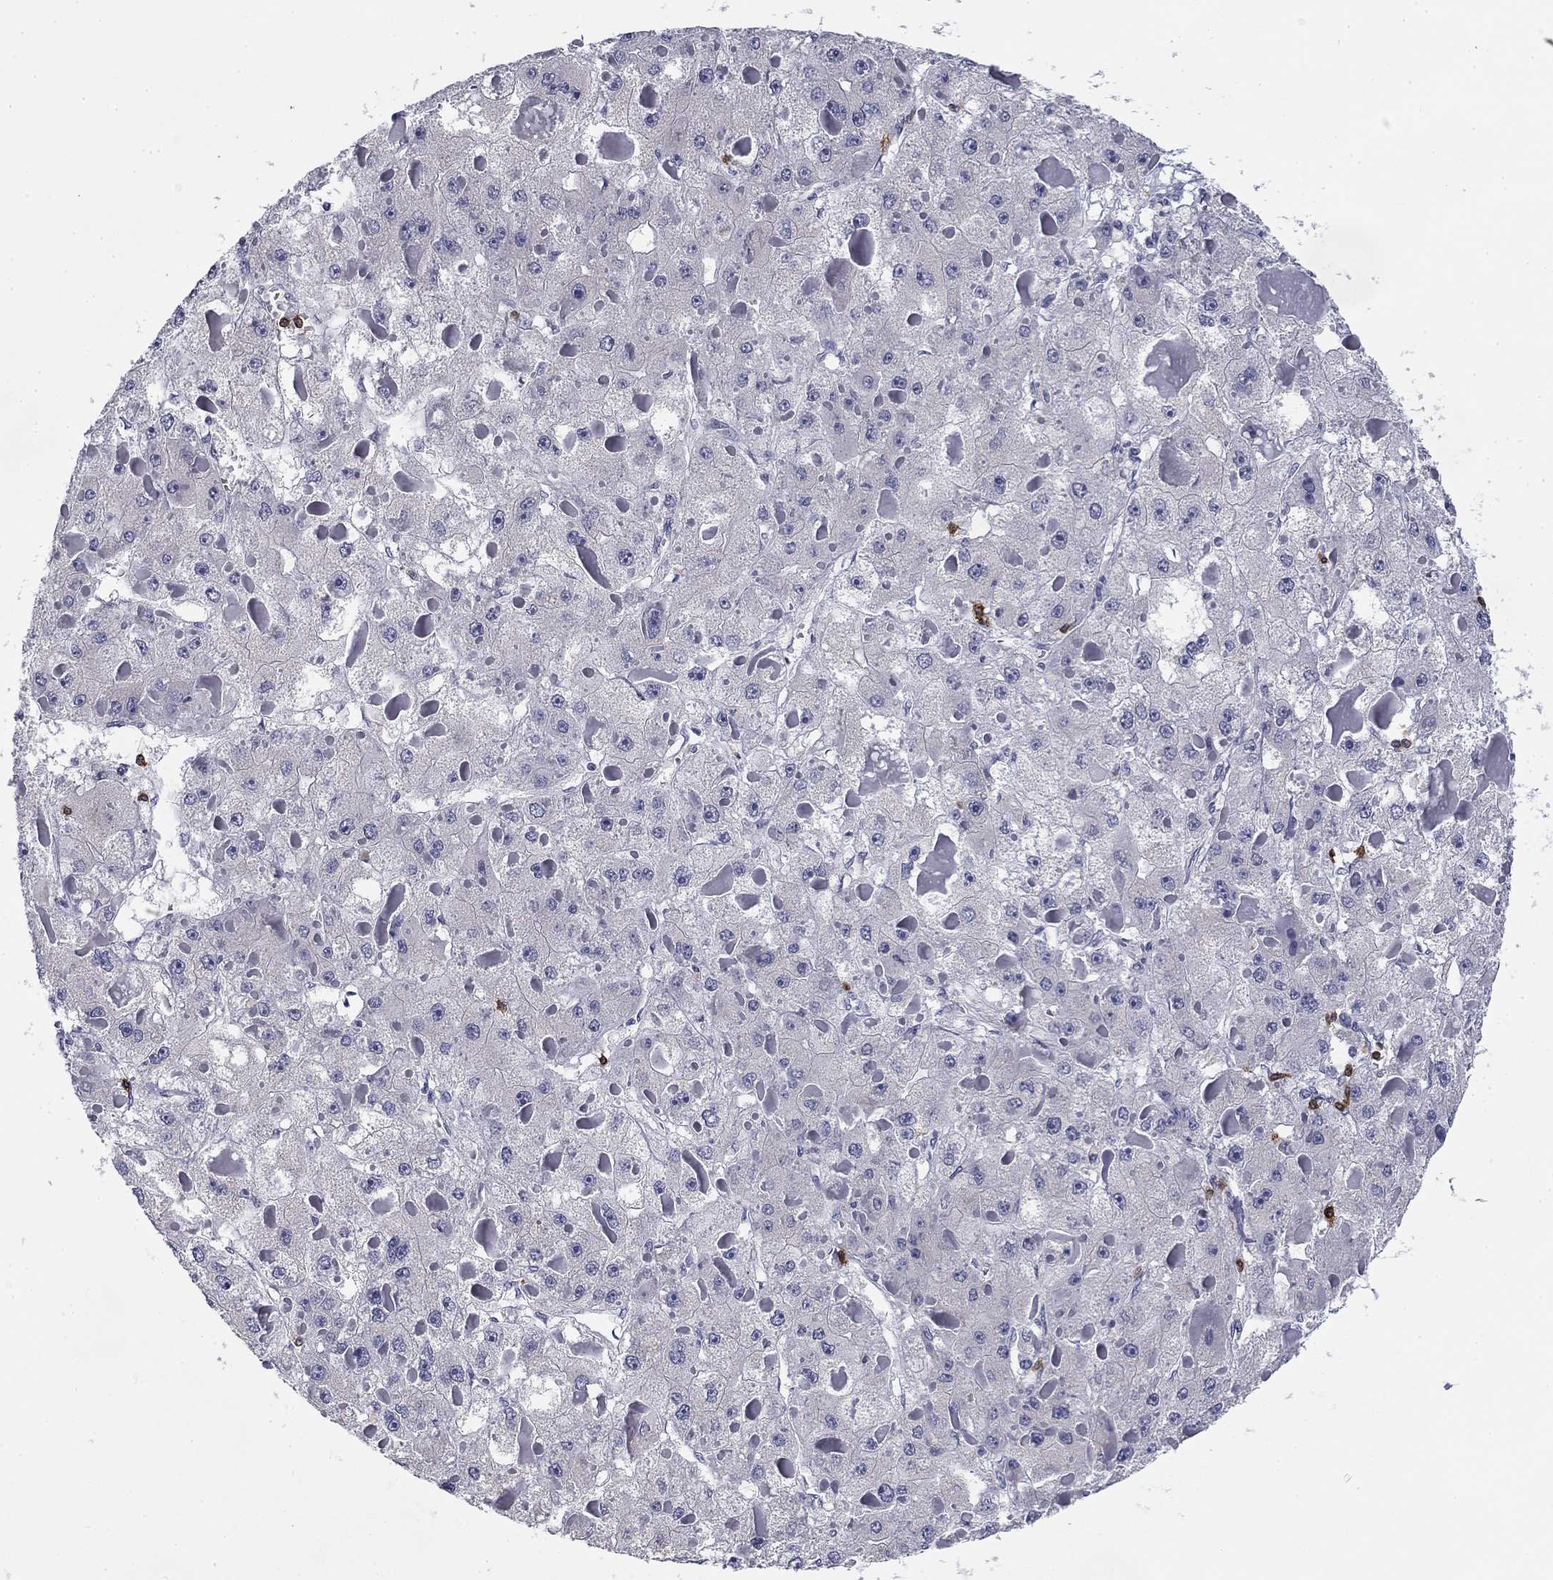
{"staining": {"intensity": "negative", "quantity": "none", "location": "none"}, "tissue": "liver cancer", "cell_type": "Tumor cells", "image_type": "cancer", "snomed": [{"axis": "morphology", "description": "Carcinoma, Hepatocellular, NOS"}, {"axis": "topography", "description": "Liver"}], "caption": "DAB (3,3'-diaminobenzidine) immunohistochemical staining of human liver cancer shows no significant staining in tumor cells. Brightfield microscopy of immunohistochemistry (IHC) stained with DAB (3,3'-diaminobenzidine) (brown) and hematoxylin (blue), captured at high magnification.", "gene": "TRAT1", "patient": {"sex": "female", "age": 73}}